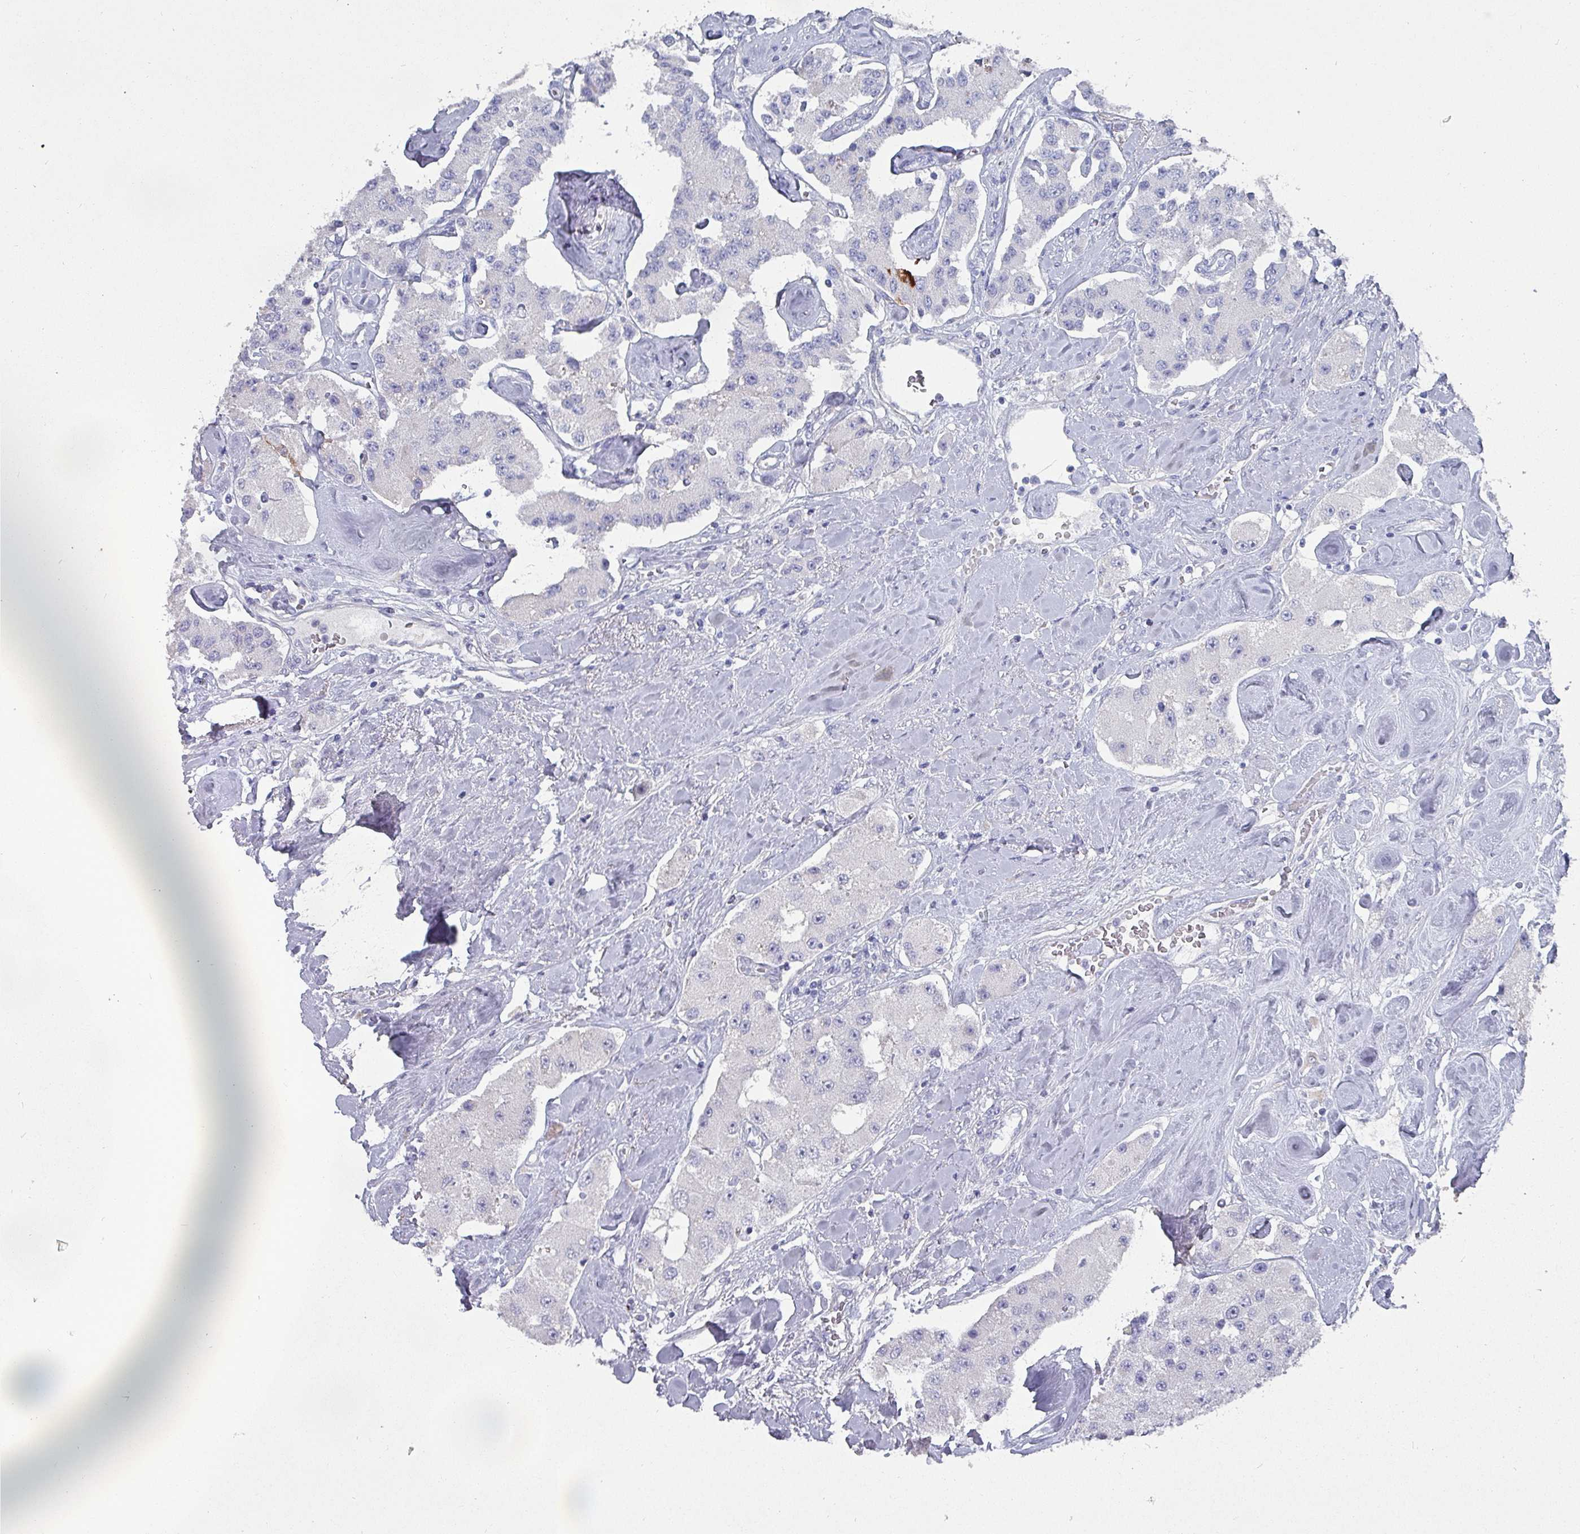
{"staining": {"intensity": "negative", "quantity": "none", "location": "none"}, "tissue": "carcinoid", "cell_type": "Tumor cells", "image_type": "cancer", "snomed": [{"axis": "morphology", "description": "Carcinoid, malignant, NOS"}, {"axis": "topography", "description": "Pancreas"}], "caption": "DAB immunohistochemical staining of human malignant carcinoid reveals no significant expression in tumor cells.", "gene": "INS-IGF2", "patient": {"sex": "male", "age": 41}}